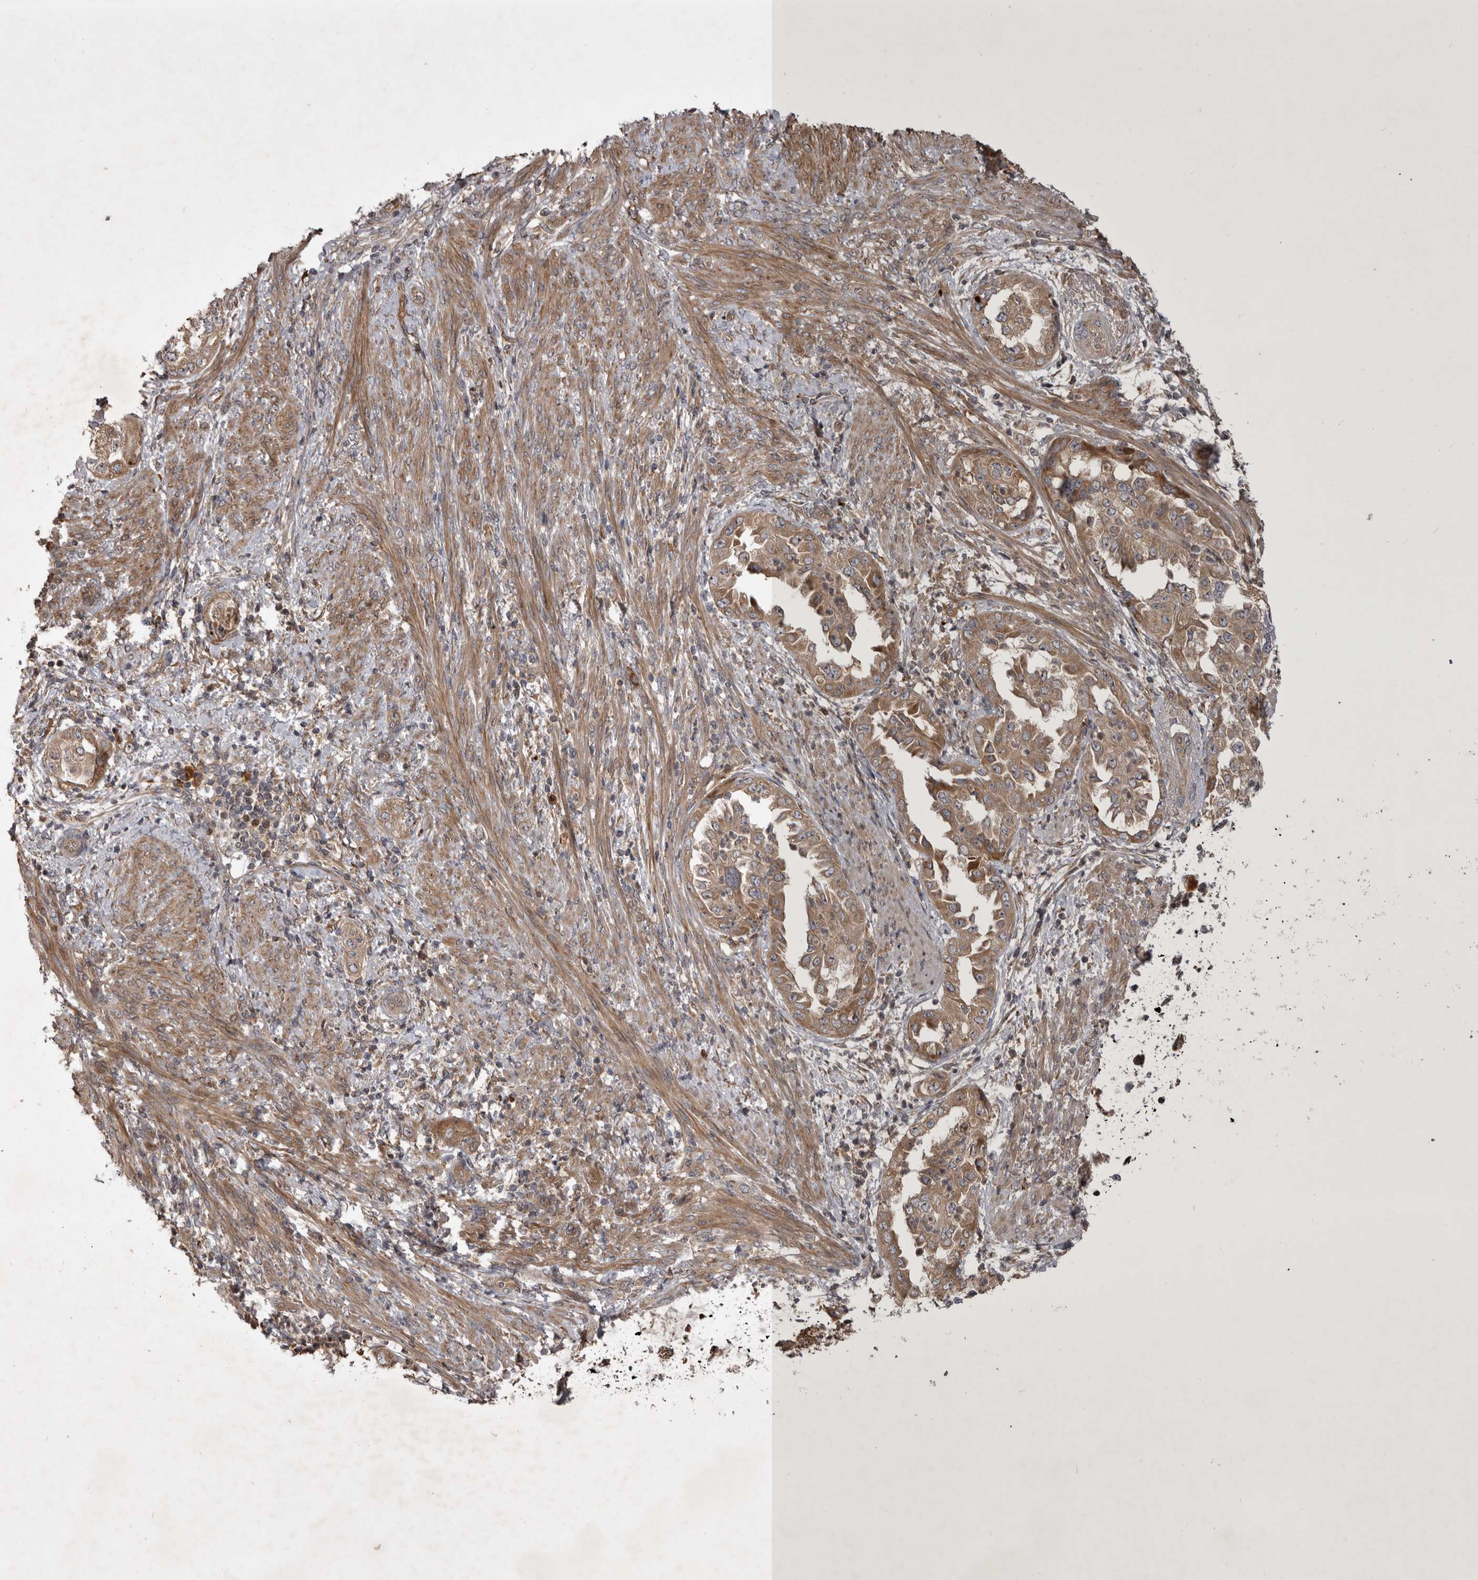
{"staining": {"intensity": "moderate", "quantity": ">75%", "location": "cytoplasmic/membranous"}, "tissue": "endometrial cancer", "cell_type": "Tumor cells", "image_type": "cancer", "snomed": [{"axis": "morphology", "description": "Adenocarcinoma, NOS"}, {"axis": "topography", "description": "Endometrium"}], "caption": "Endometrial cancer (adenocarcinoma) tissue exhibits moderate cytoplasmic/membranous staining in about >75% of tumor cells", "gene": "RAB3GAP2", "patient": {"sex": "female", "age": 85}}